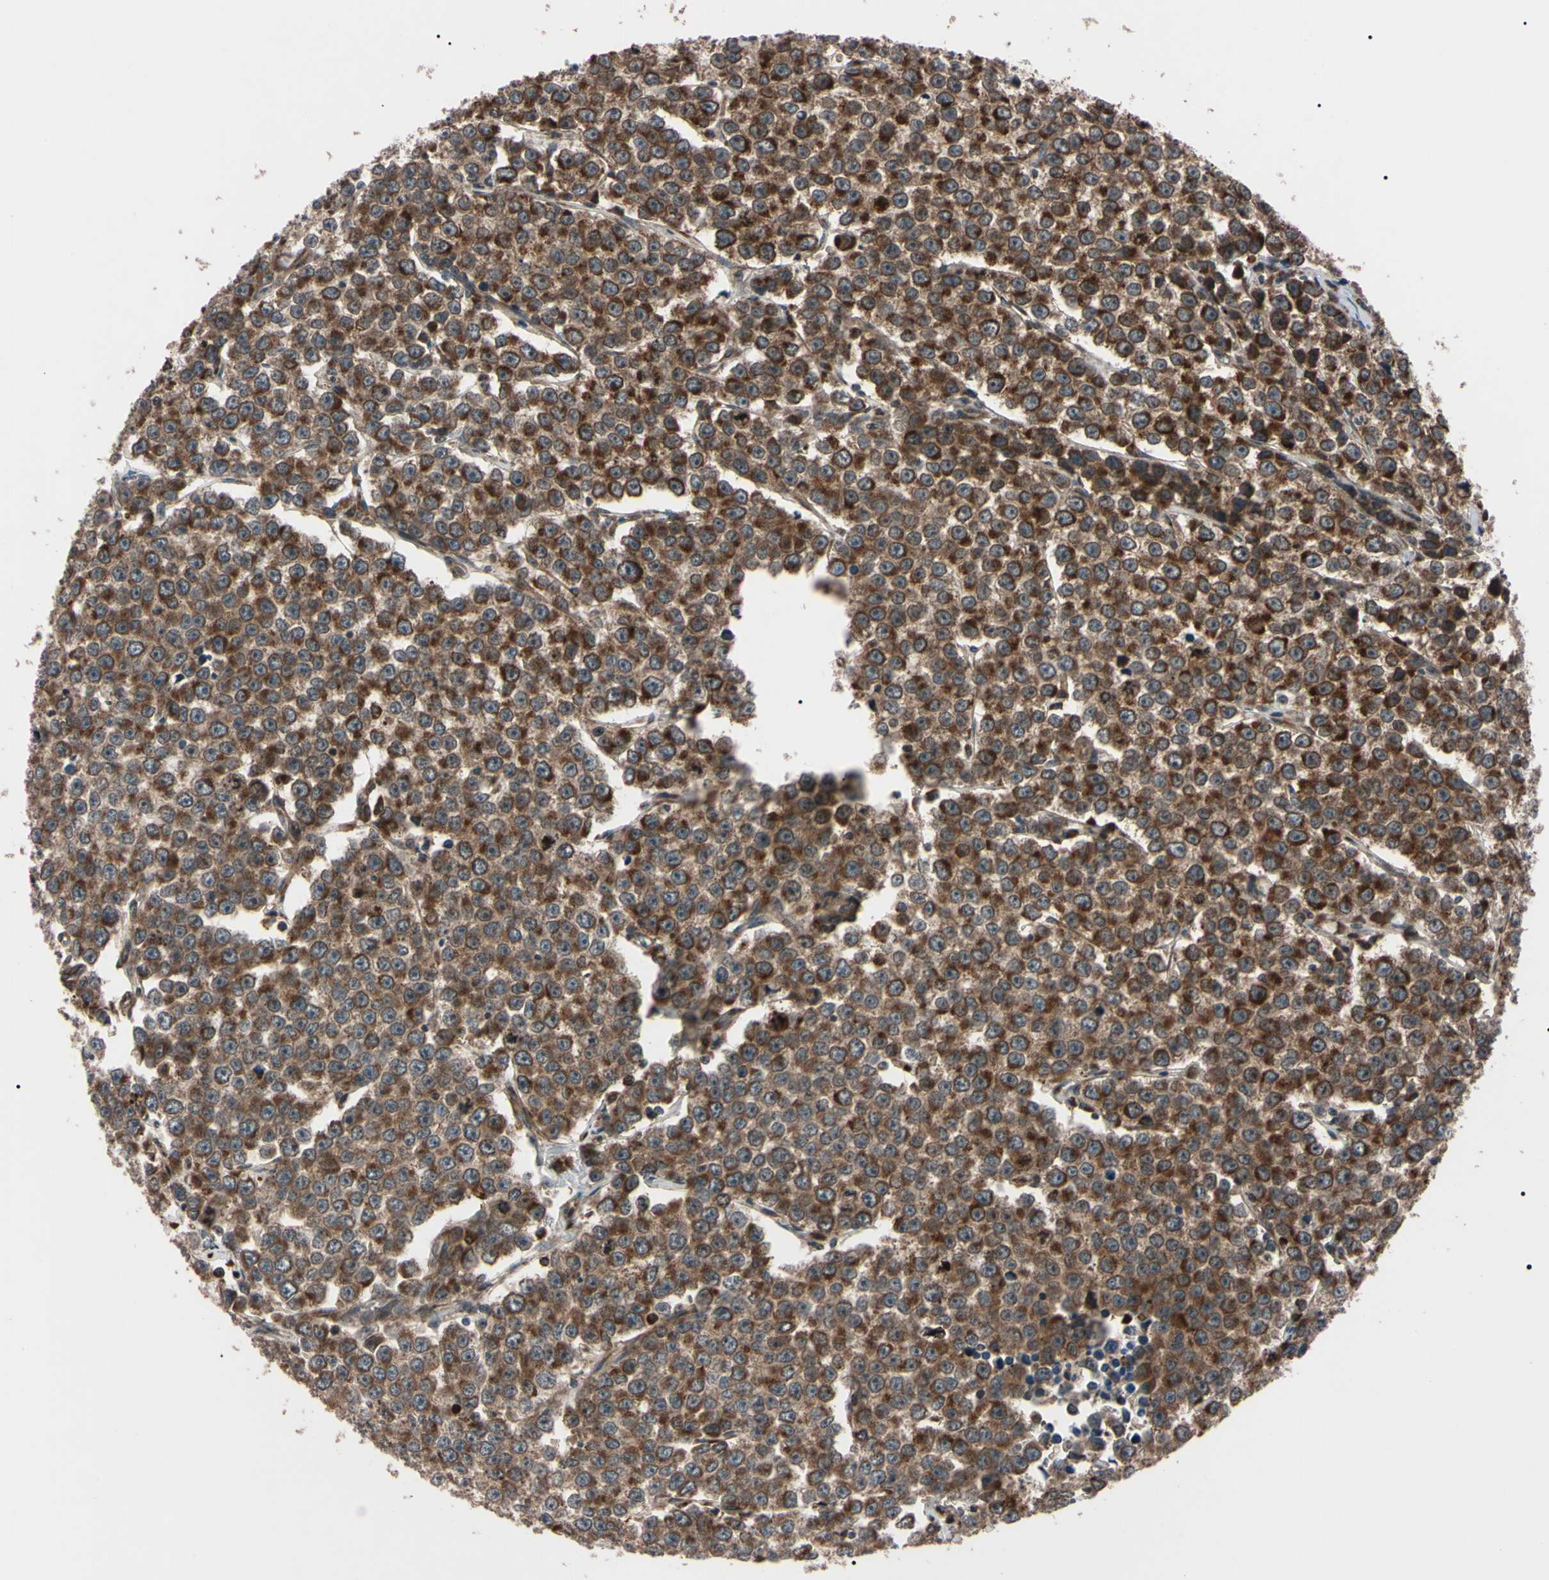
{"staining": {"intensity": "strong", "quantity": ">75%", "location": "cytoplasmic/membranous"}, "tissue": "testis cancer", "cell_type": "Tumor cells", "image_type": "cancer", "snomed": [{"axis": "morphology", "description": "Seminoma, NOS"}, {"axis": "morphology", "description": "Carcinoma, Embryonal, NOS"}, {"axis": "topography", "description": "Testis"}], "caption": "Protein analysis of embryonal carcinoma (testis) tissue displays strong cytoplasmic/membranous positivity in approximately >75% of tumor cells.", "gene": "GUCY1B1", "patient": {"sex": "male", "age": 52}}